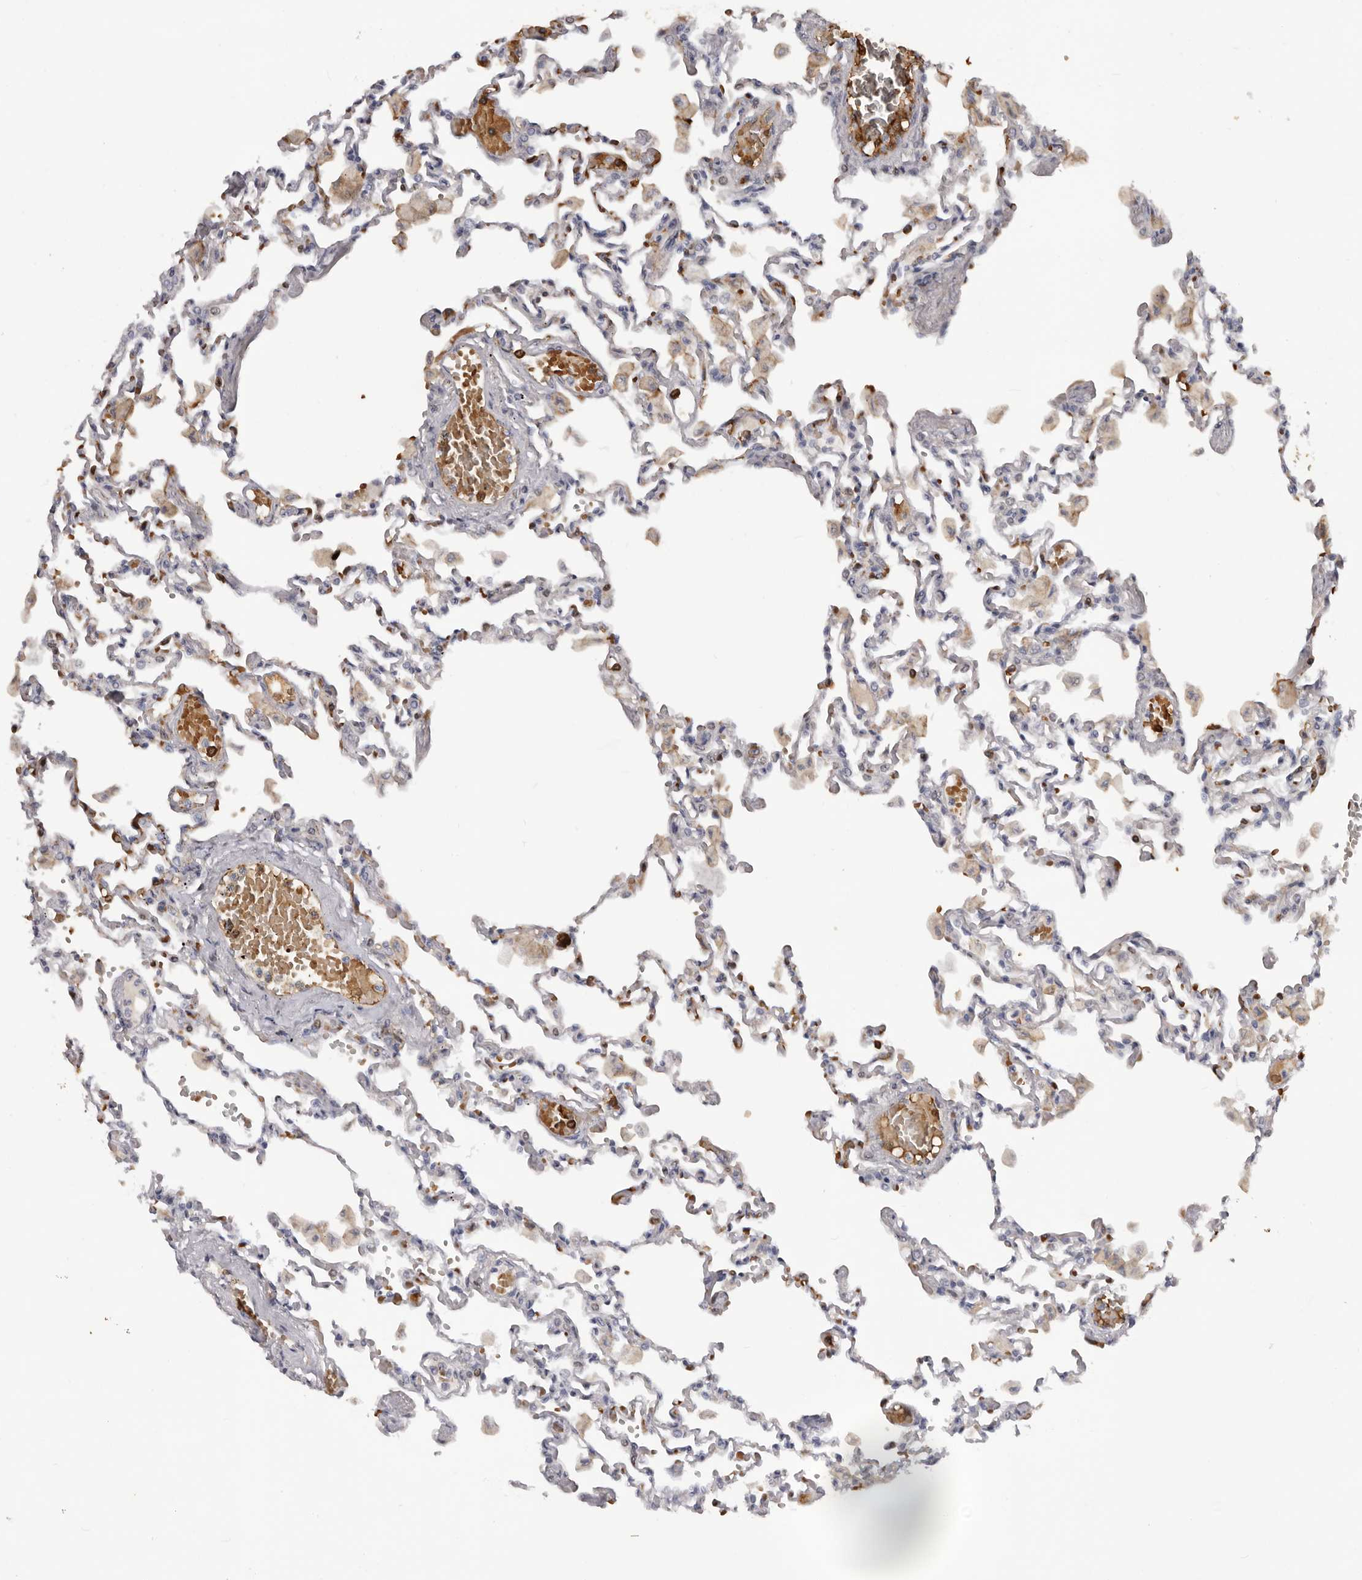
{"staining": {"intensity": "moderate", "quantity": "<25%", "location": "cytoplasmic/membranous"}, "tissue": "lung", "cell_type": "Alveolar cells", "image_type": "normal", "snomed": [{"axis": "morphology", "description": "Normal tissue, NOS"}, {"axis": "topography", "description": "Bronchus"}, {"axis": "topography", "description": "Lung"}], "caption": "A brown stain highlights moderate cytoplasmic/membranous expression of a protein in alveolar cells of normal lung. The staining was performed using DAB (3,3'-diaminobenzidine), with brown indicating positive protein expression. Nuclei are stained blue with hematoxylin.", "gene": "TNR", "patient": {"sex": "female", "age": 49}}